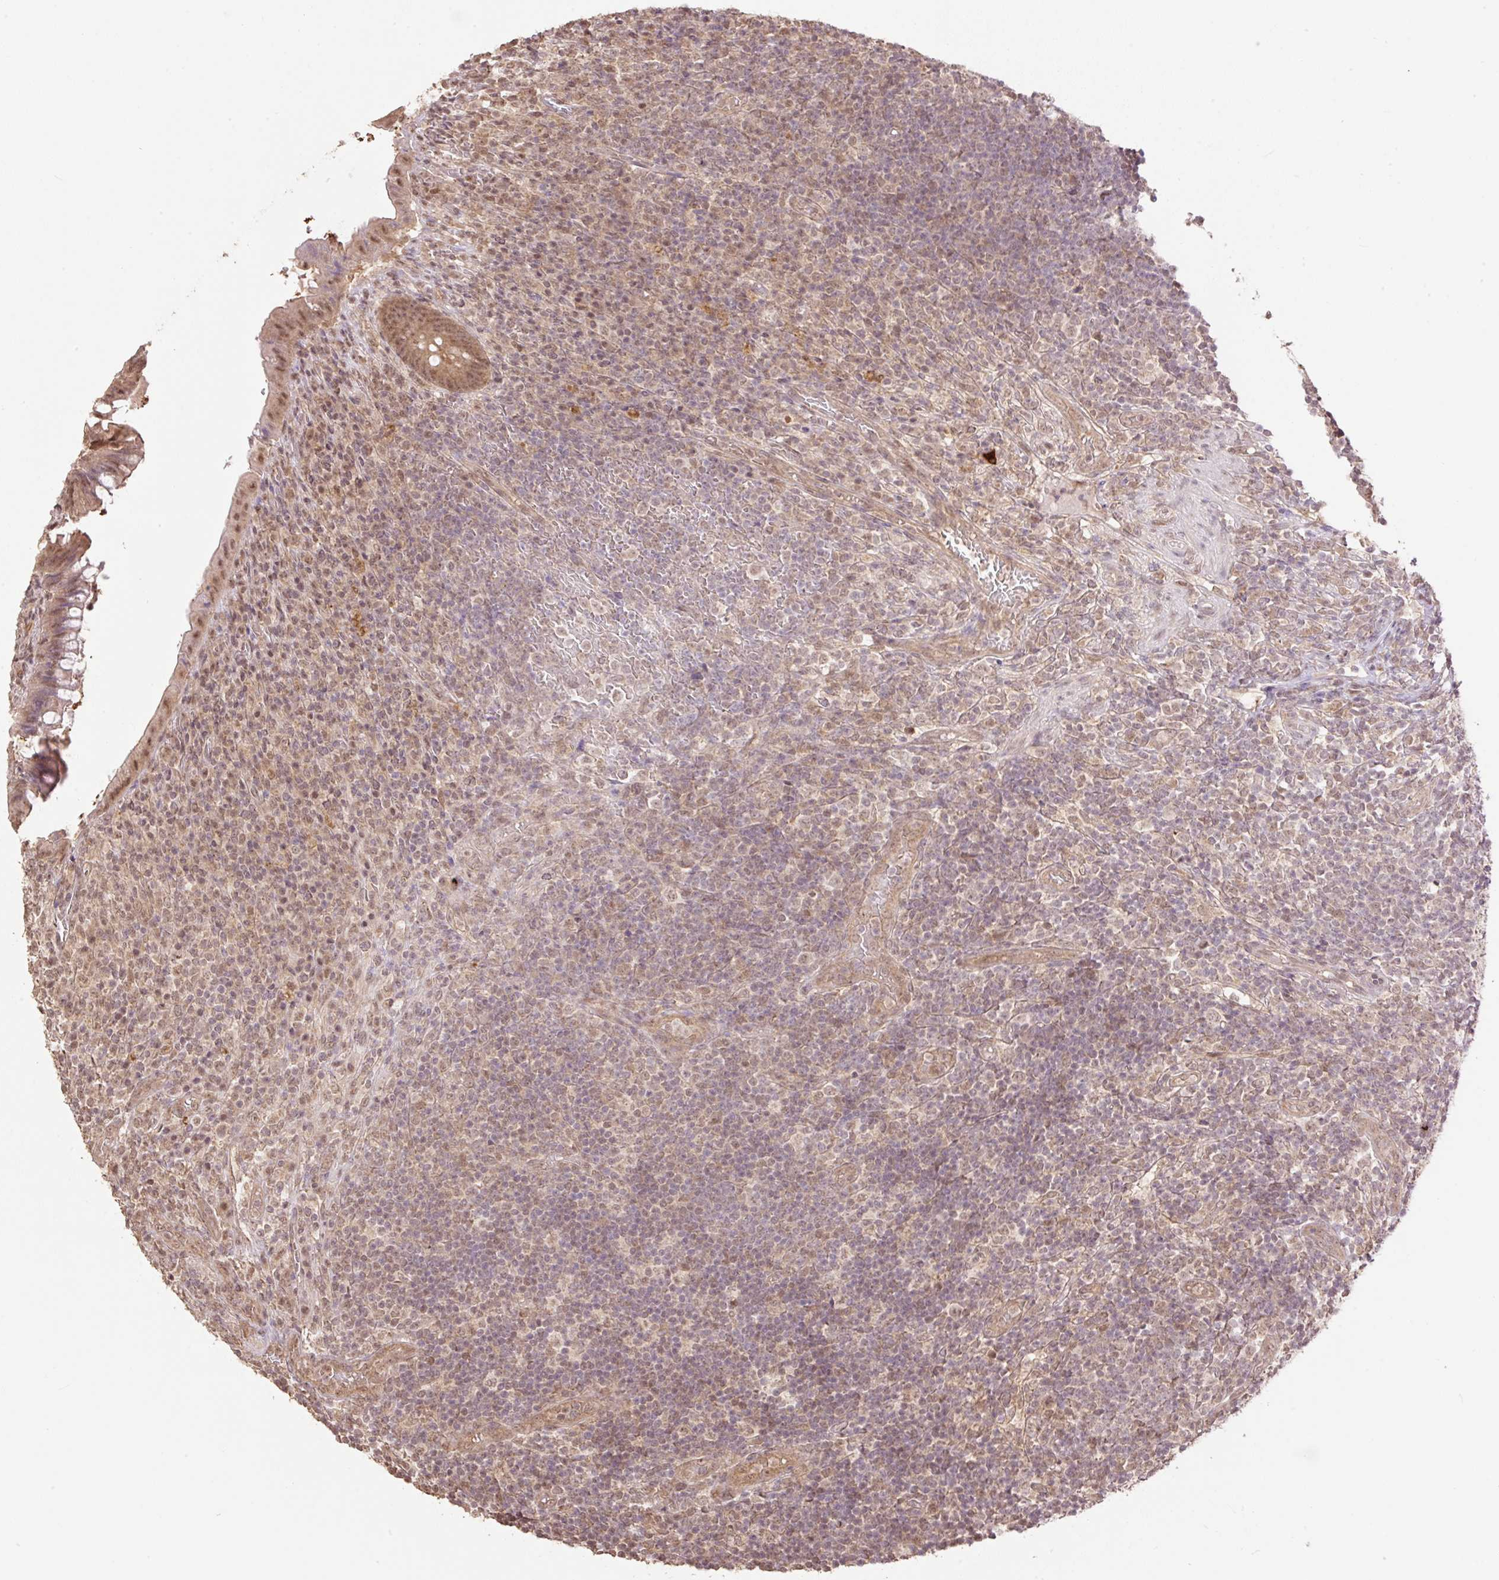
{"staining": {"intensity": "moderate", "quantity": ">75%", "location": "cytoplasmic/membranous,nuclear"}, "tissue": "appendix", "cell_type": "Glandular cells", "image_type": "normal", "snomed": [{"axis": "morphology", "description": "Normal tissue, NOS"}, {"axis": "topography", "description": "Appendix"}], "caption": "This photomicrograph displays immunohistochemistry staining of normal human appendix, with medium moderate cytoplasmic/membranous,nuclear expression in approximately >75% of glandular cells.", "gene": "VPS25", "patient": {"sex": "female", "age": 43}}